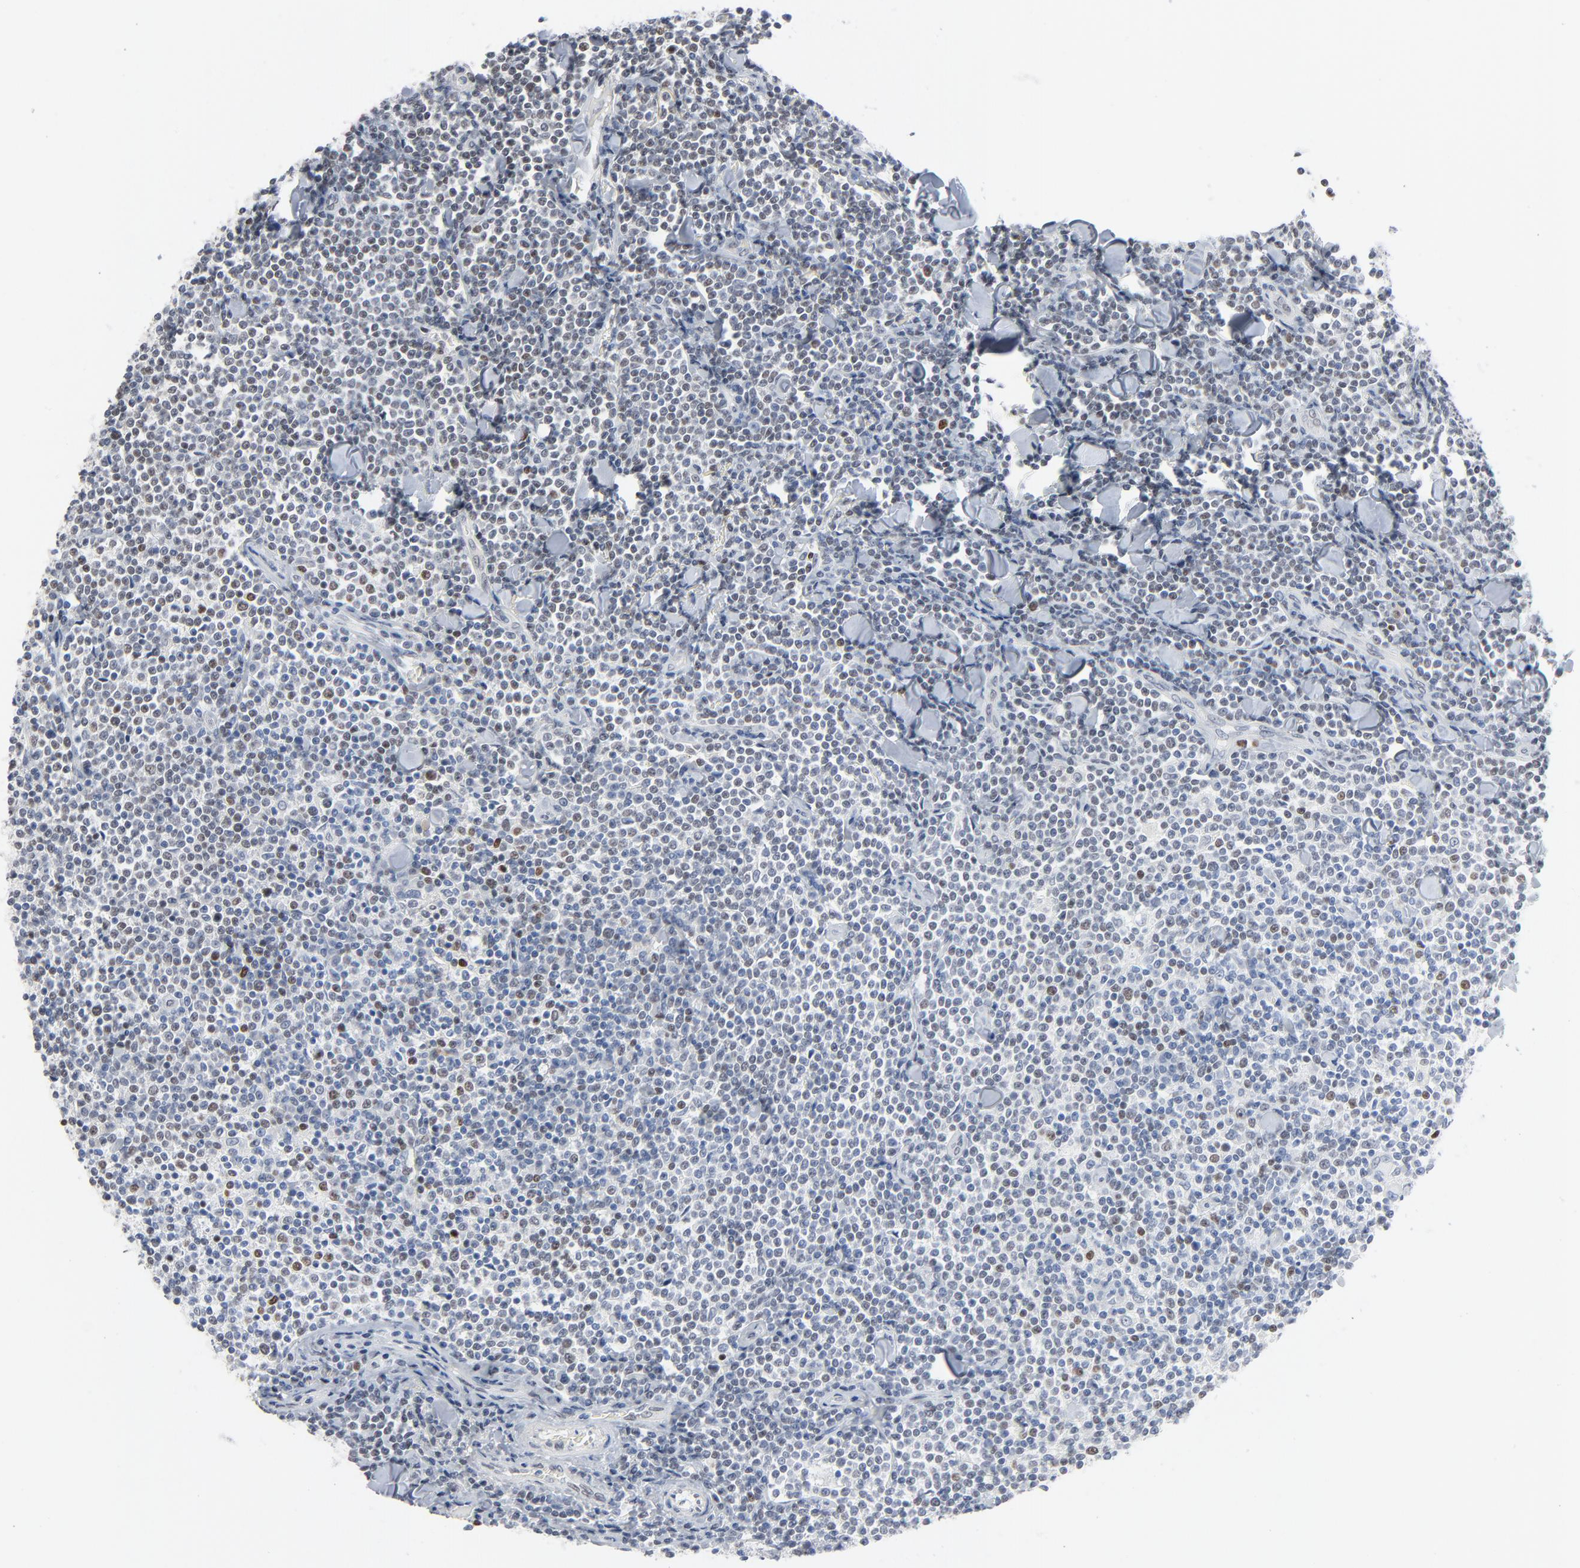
{"staining": {"intensity": "negative", "quantity": "none", "location": "none"}, "tissue": "lymphoma", "cell_type": "Tumor cells", "image_type": "cancer", "snomed": [{"axis": "morphology", "description": "Malignant lymphoma, non-Hodgkin's type, Low grade"}, {"axis": "topography", "description": "Soft tissue"}], "caption": "Immunohistochemistry of human low-grade malignant lymphoma, non-Hodgkin's type displays no positivity in tumor cells.", "gene": "FOXP1", "patient": {"sex": "male", "age": 92}}